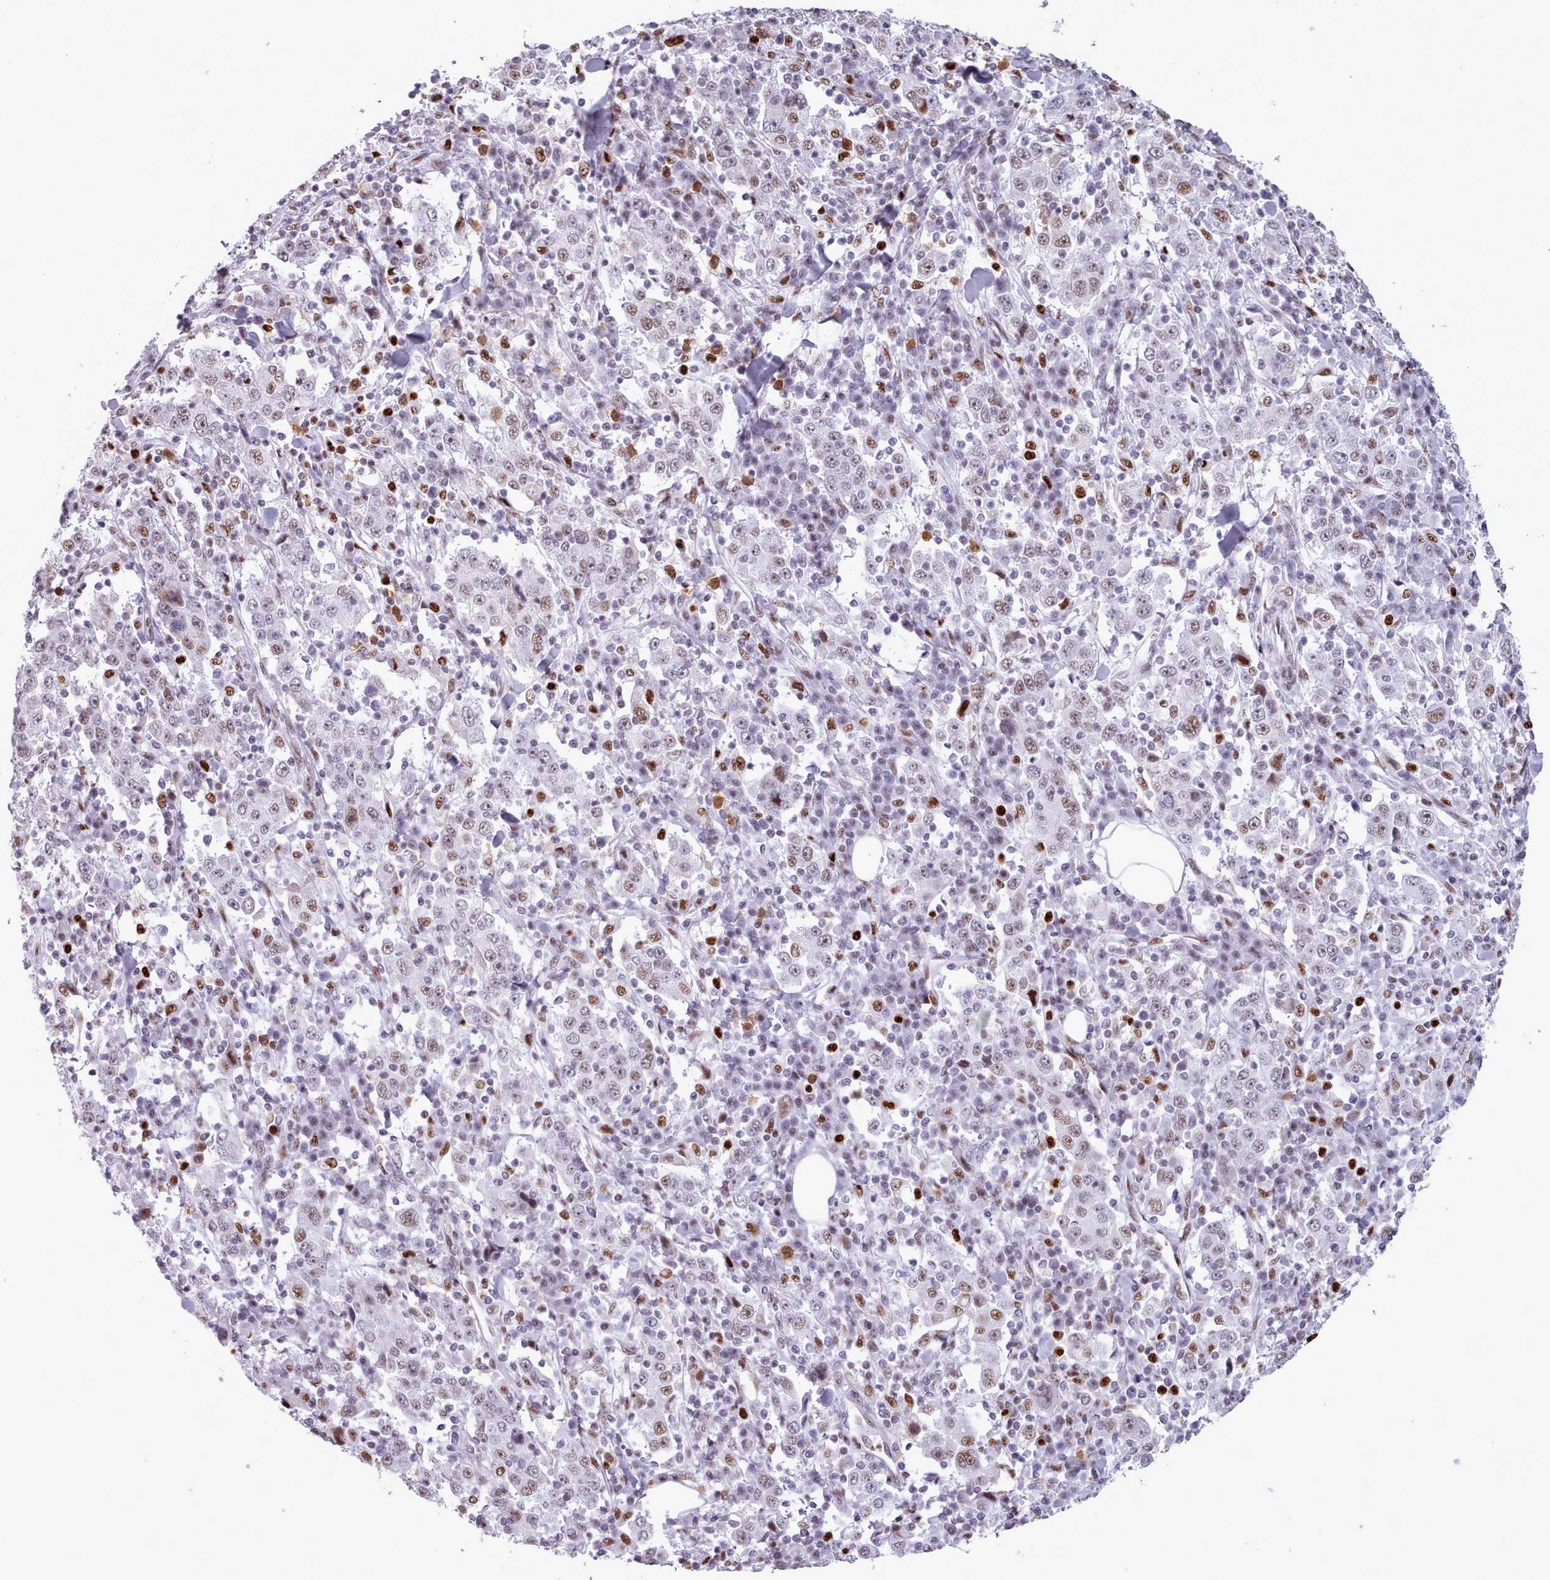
{"staining": {"intensity": "moderate", "quantity": "25%-75%", "location": "nuclear"}, "tissue": "stomach cancer", "cell_type": "Tumor cells", "image_type": "cancer", "snomed": [{"axis": "morphology", "description": "Normal tissue, NOS"}, {"axis": "morphology", "description": "Adenocarcinoma, NOS"}, {"axis": "topography", "description": "Stomach, upper"}, {"axis": "topography", "description": "Stomach"}], "caption": "This is an image of immunohistochemistry (IHC) staining of adenocarcinoma (stomach), which shows moderate positivity in the nuclear of tumor cells.", "gene": "SRSF4", "patient": {"sex": "male", "age": 59}}